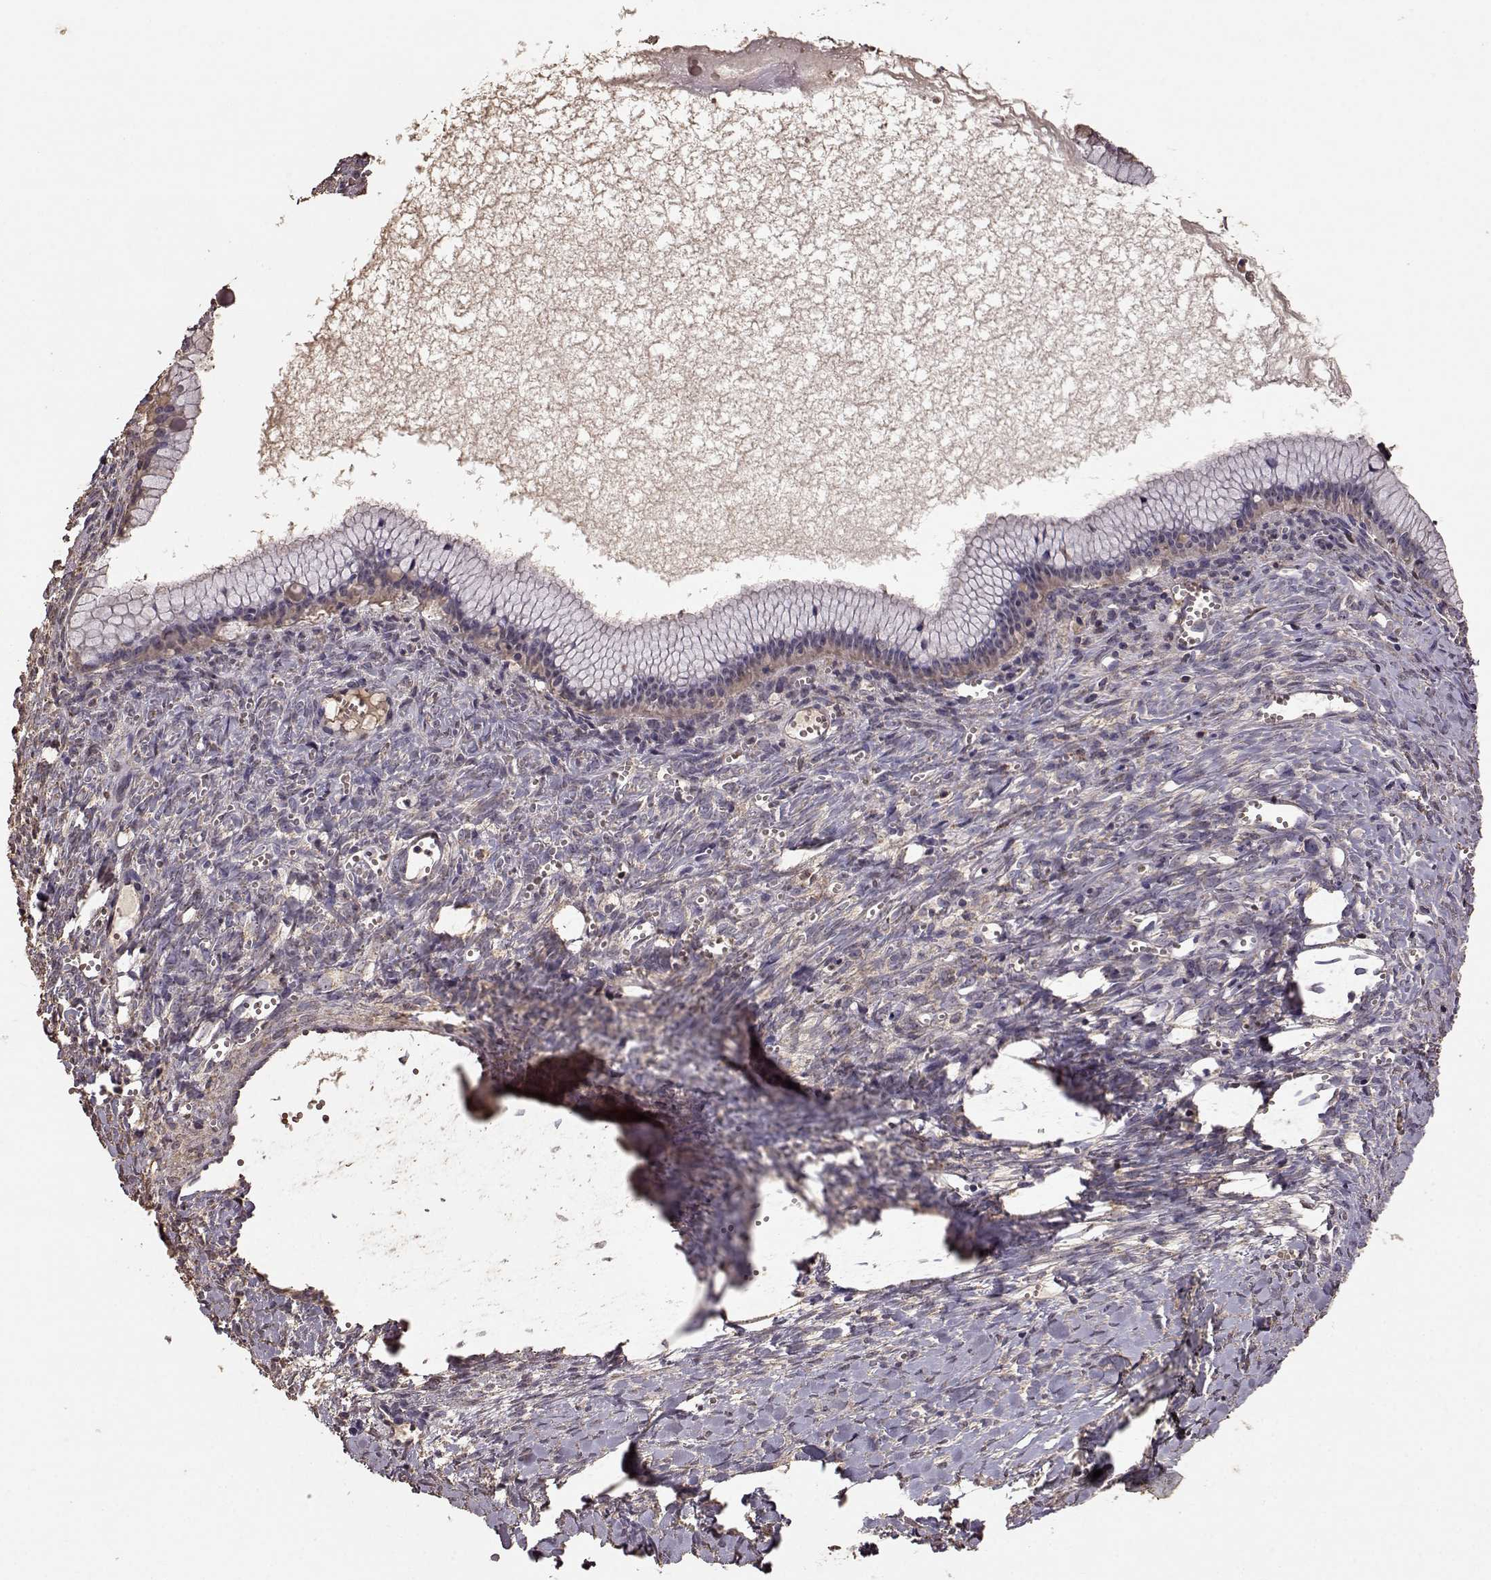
{"staining": {"intensity": "weak", "quantity": "25%-75%", "location": "cytoplasmic/membranous"}, "tissue": "ovarian cancer", "cell_type": "Tumor cells", "image_type": "cancer", "snomed": [{"axis": "morphology", "description": "Cystadenocarcinoma, mucinous, NOS"}, {"axis": "topography", "description": "Ovary"}], "caption": "Immunohistochemistry image of neoplastic tissue: ovarian cancer (mucinous cystadenocarcinoma) stained using immunohistochemistry displays low levels of weak protein expression localized specifically in the cytoplasmic/membranous of tumor cells, appearing as a cytoplasmic/membranous brown color.", "gene": "PTGES2", "patient": {"sex": "female", "age": 41}}